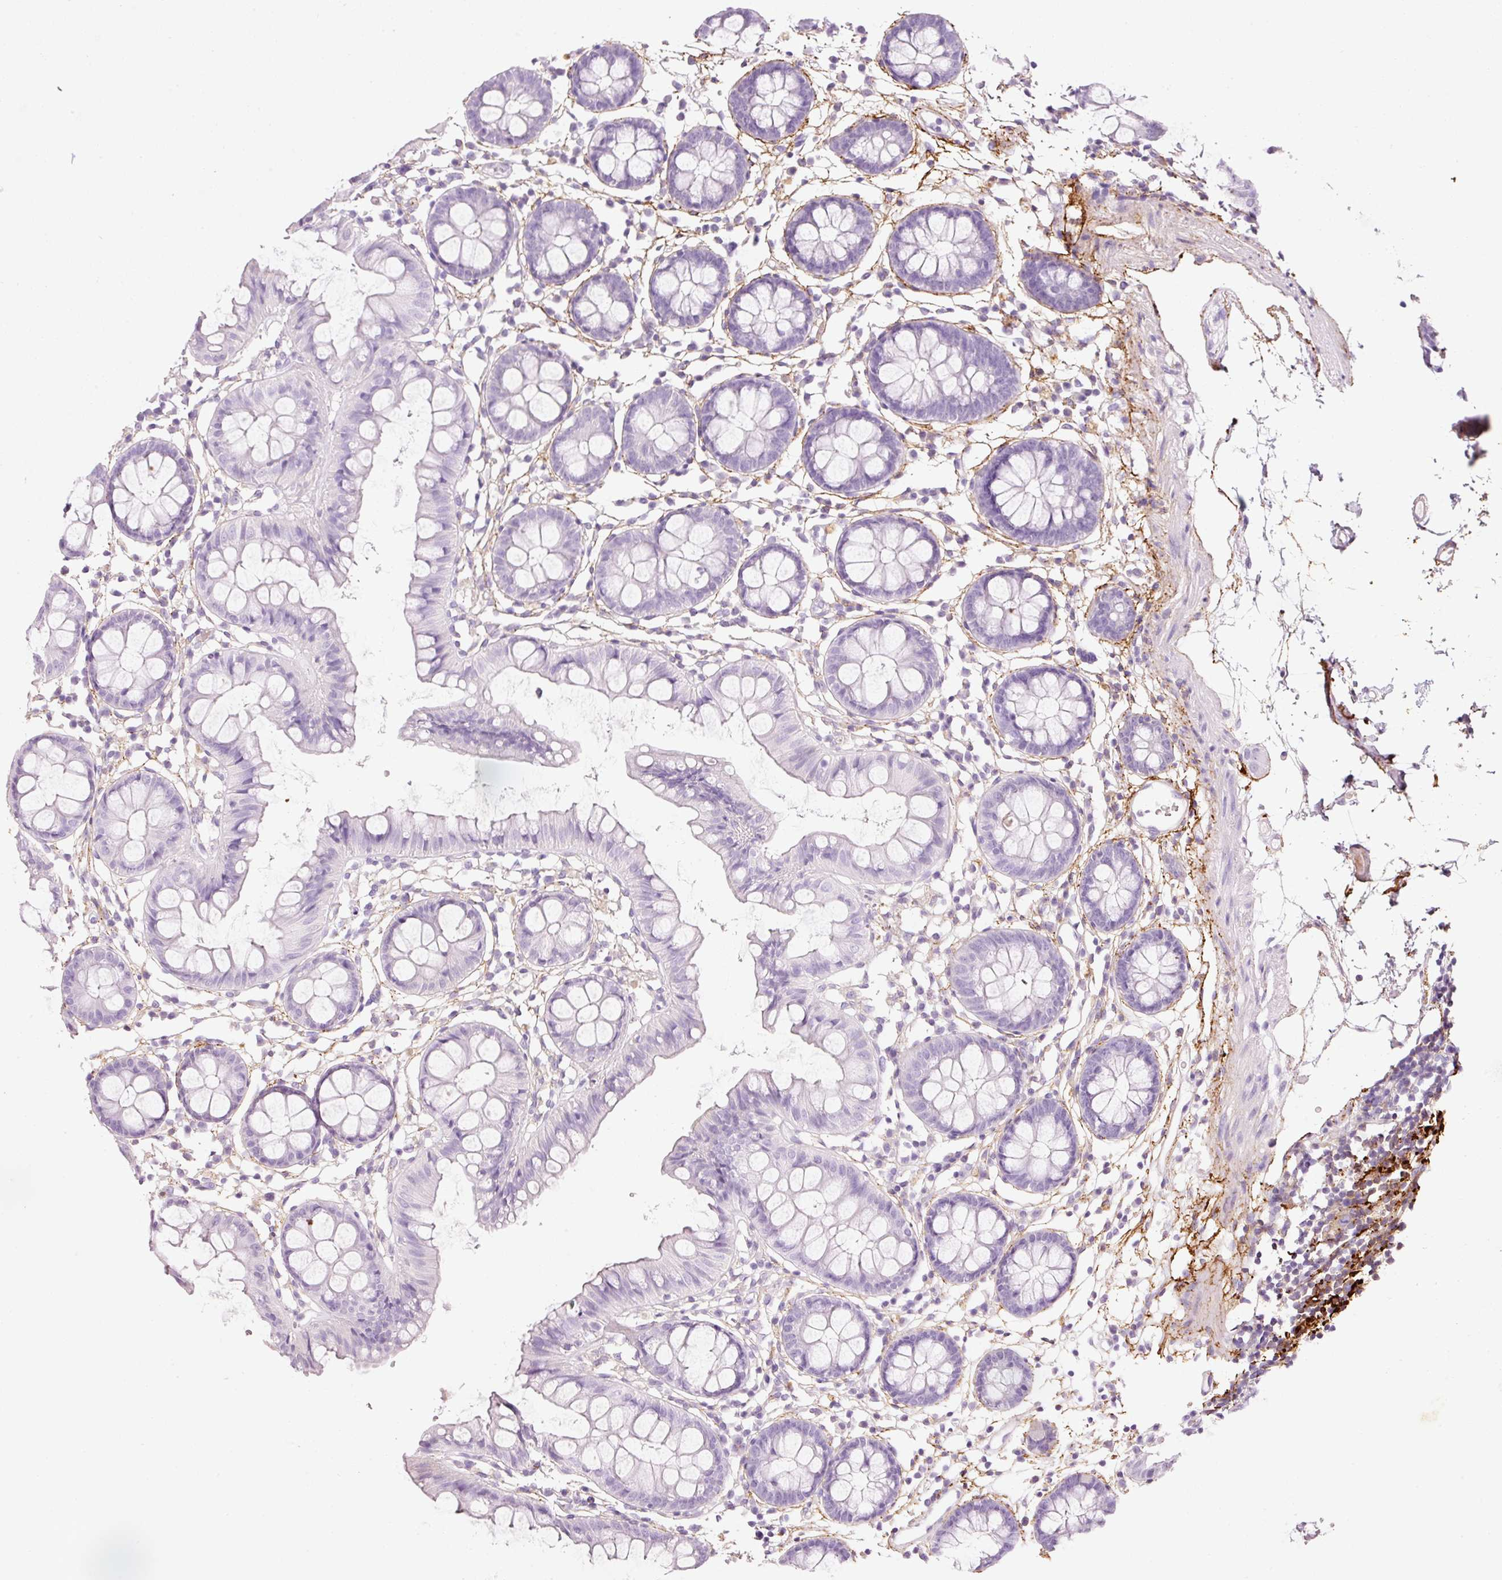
{"staining": {"intensity": "negative", "quantity": "none", "location": "none"}, "tissue": "colon", "cell_type": "Endothelial cells", "image_type": "normal", "snomed": [{"axis": "morphology", "description": "Normal tissue, NOS"}, {"axis": "topography", "description": "Colon"}], "caption": "The photomicrograph reveals no staining of endothelial cells in normal colon. (DAB immunohistochemistry (IHC) with hematoxylin counter stain).", "gene": "MFAP4", "patient": {"sex": "female", "age": 84}}